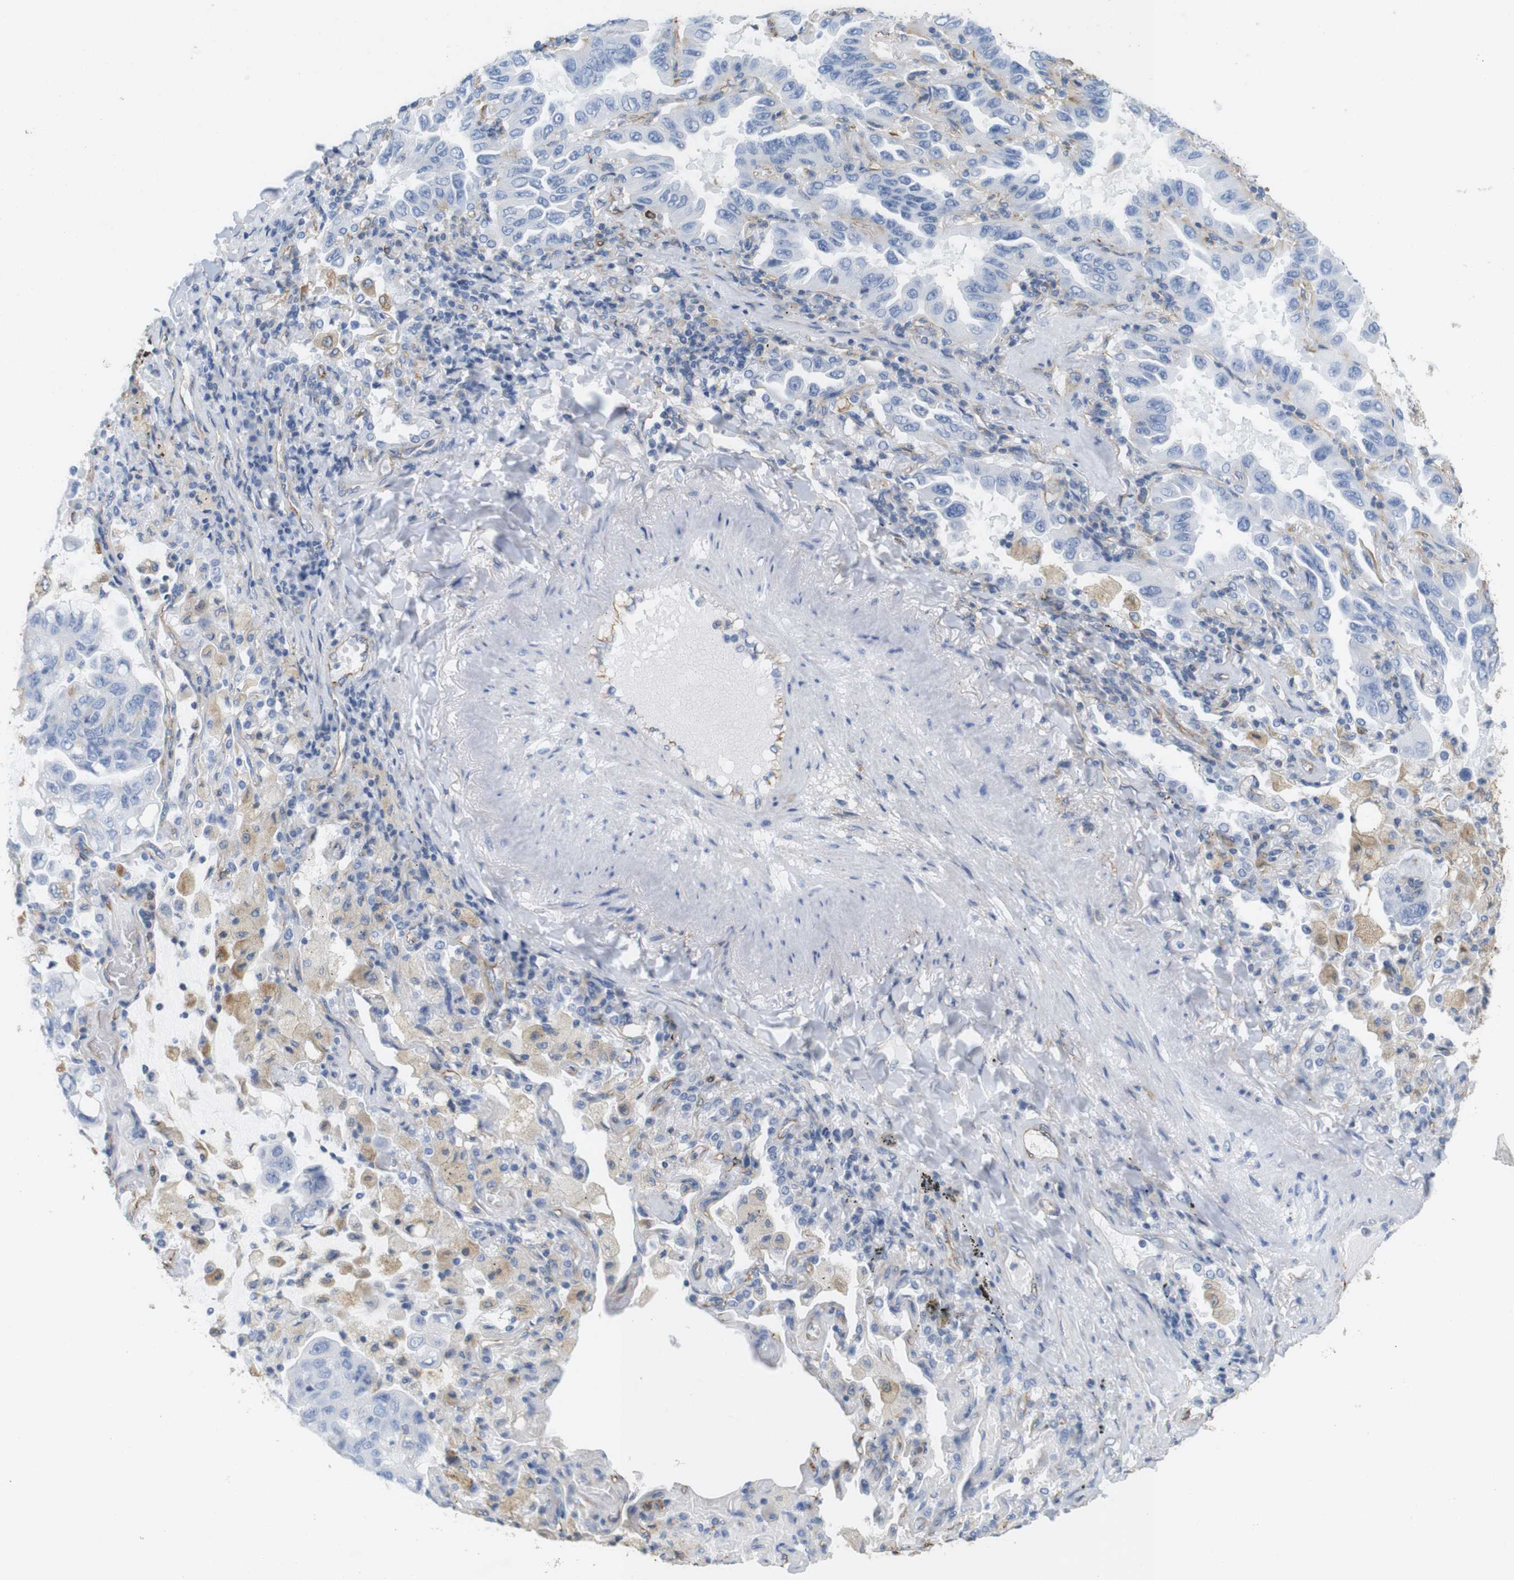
{"staining": {"intensity": "negative", "quantity": "none", "location": "none"}, "tissue": "lung cancer", "cell_type": "Tumor cells", "image_type": "cancer", "snomed": [{"axis": "morphology", "description": "Adenocarcinoma, NOS"}, {"axis": "topography", "description": "Lung"}], "caption": "A micrograph of human lung adenocarcinoma is negative for staining in tumor cells.", "gene": "MS4A10", "patient": {"sex": "male", "age": 64}}